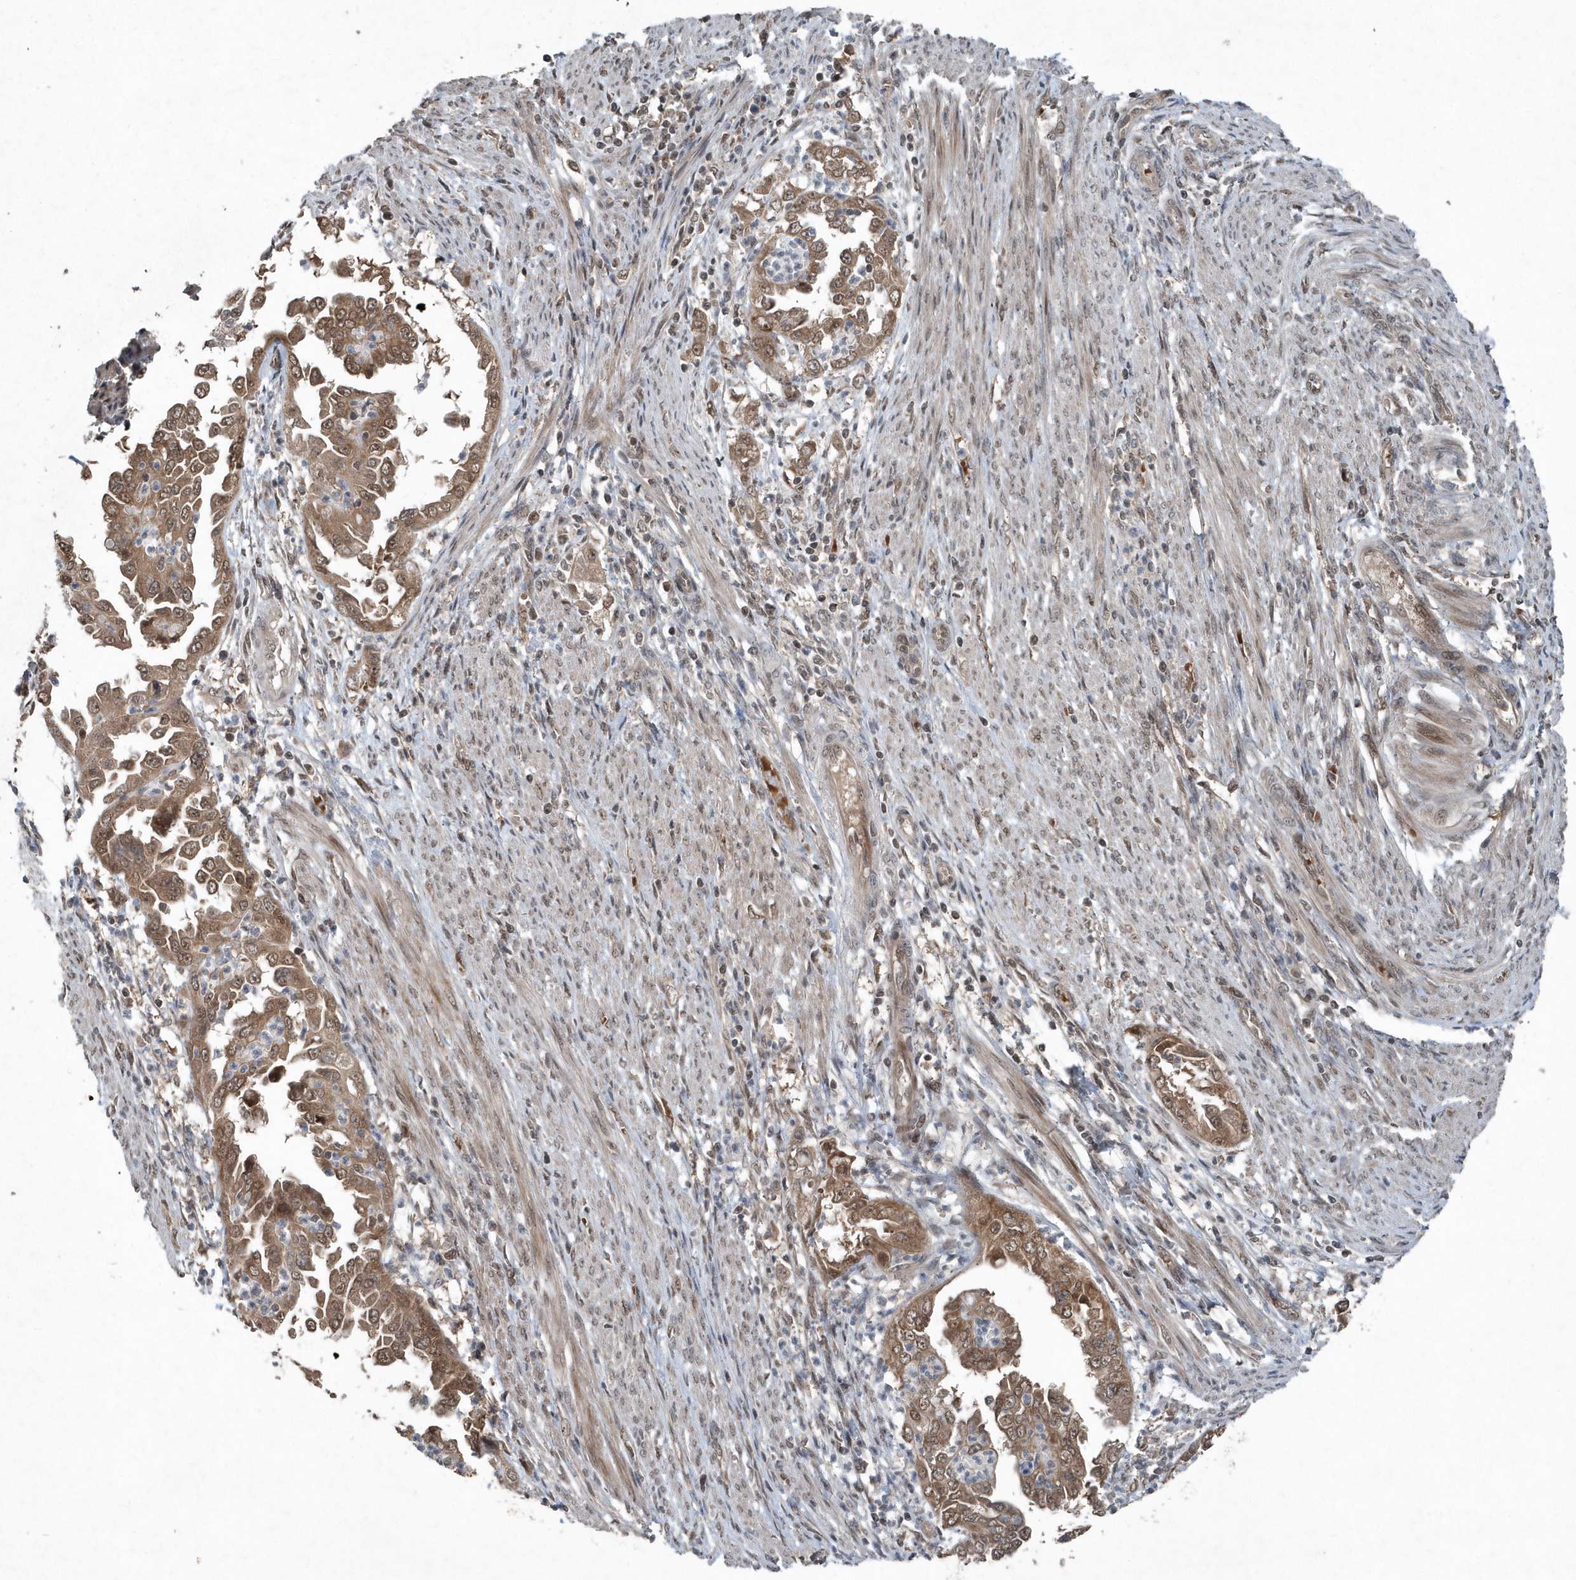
{"staining": {"intensity": "moderate", "quantity": ">75%", "location": "cytoplasmic/membranous,nuclear"}, "tissue": "endometrial cancer", "cell_type": "Tumor cells", "image_type": "cancer", "snomed": [{"axis": "morphology", "description": "Adenocarcinoma, NOS"}, {"axis": "topography", "description": "Endometrium"}], "caption": "The immunohistochemical stain shows moderate cytoplasmic/membranous and nuclear expression in tumor cells of adenocarcinoma (endometrial) tissue.", "gene": "QTRT2", "patient": {"sex": "female", "age": 85}}